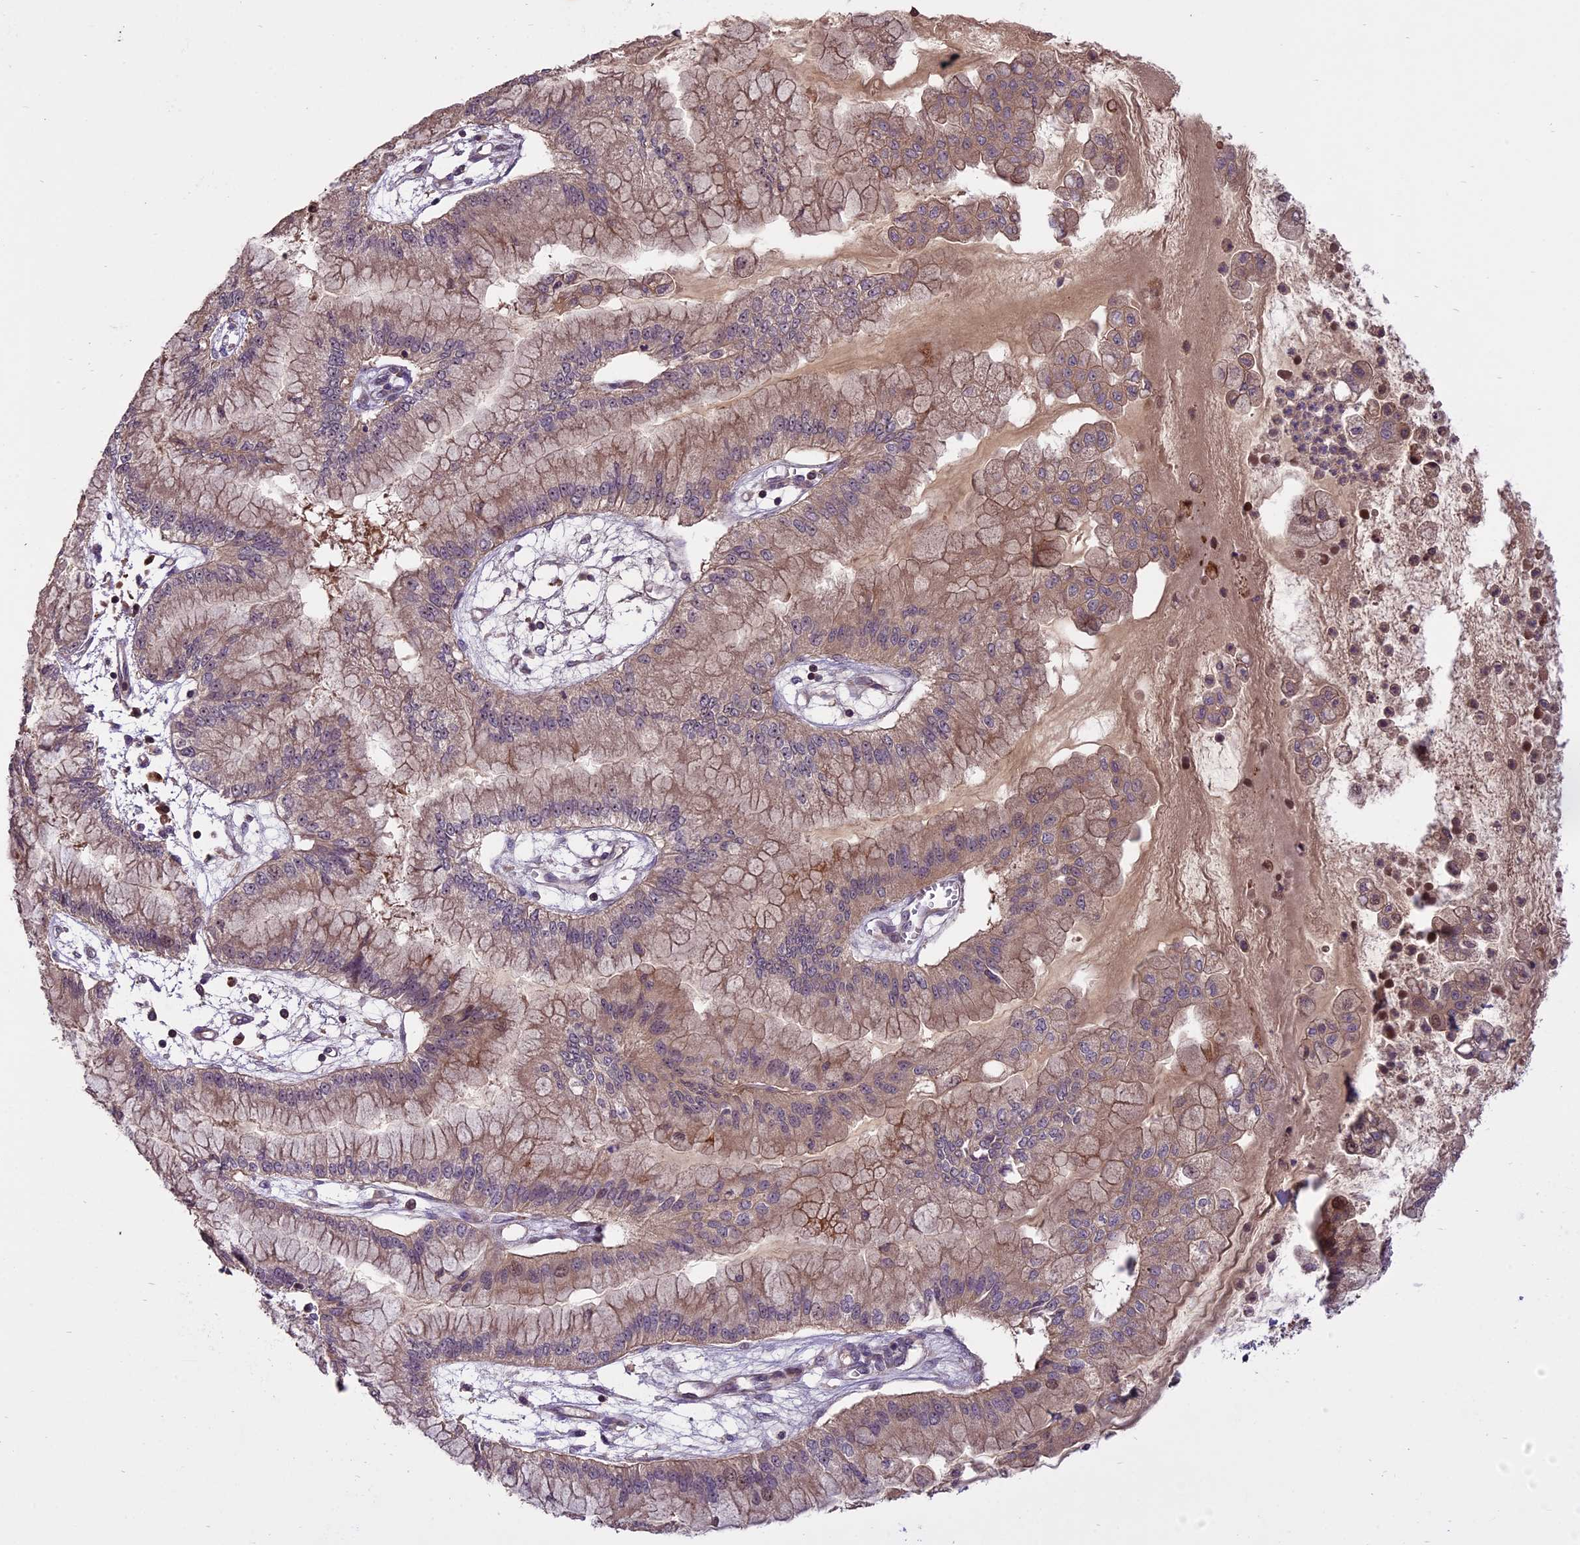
{"staining": {"intensity": "weak", "quantity": "25%-75%", "location": "cytoplasmic/membranous"}, "tissue": "pancreatic cancer", "cell_type": "Tumor cells", "image_type": "cancer", "snomed": [{"axis": "morphology", "description": "Adenocarcinoma, NOS"}, {"axis": "topography", "description": "Pancreas"}], "caption": "Tumor cells reveal low levels of weak cytoplasmic/membranous expression in about 25%-75% of cells in pancreatic cancer.", "gene": "ENHO", "patient": {"sex": "male", "age": 73}}